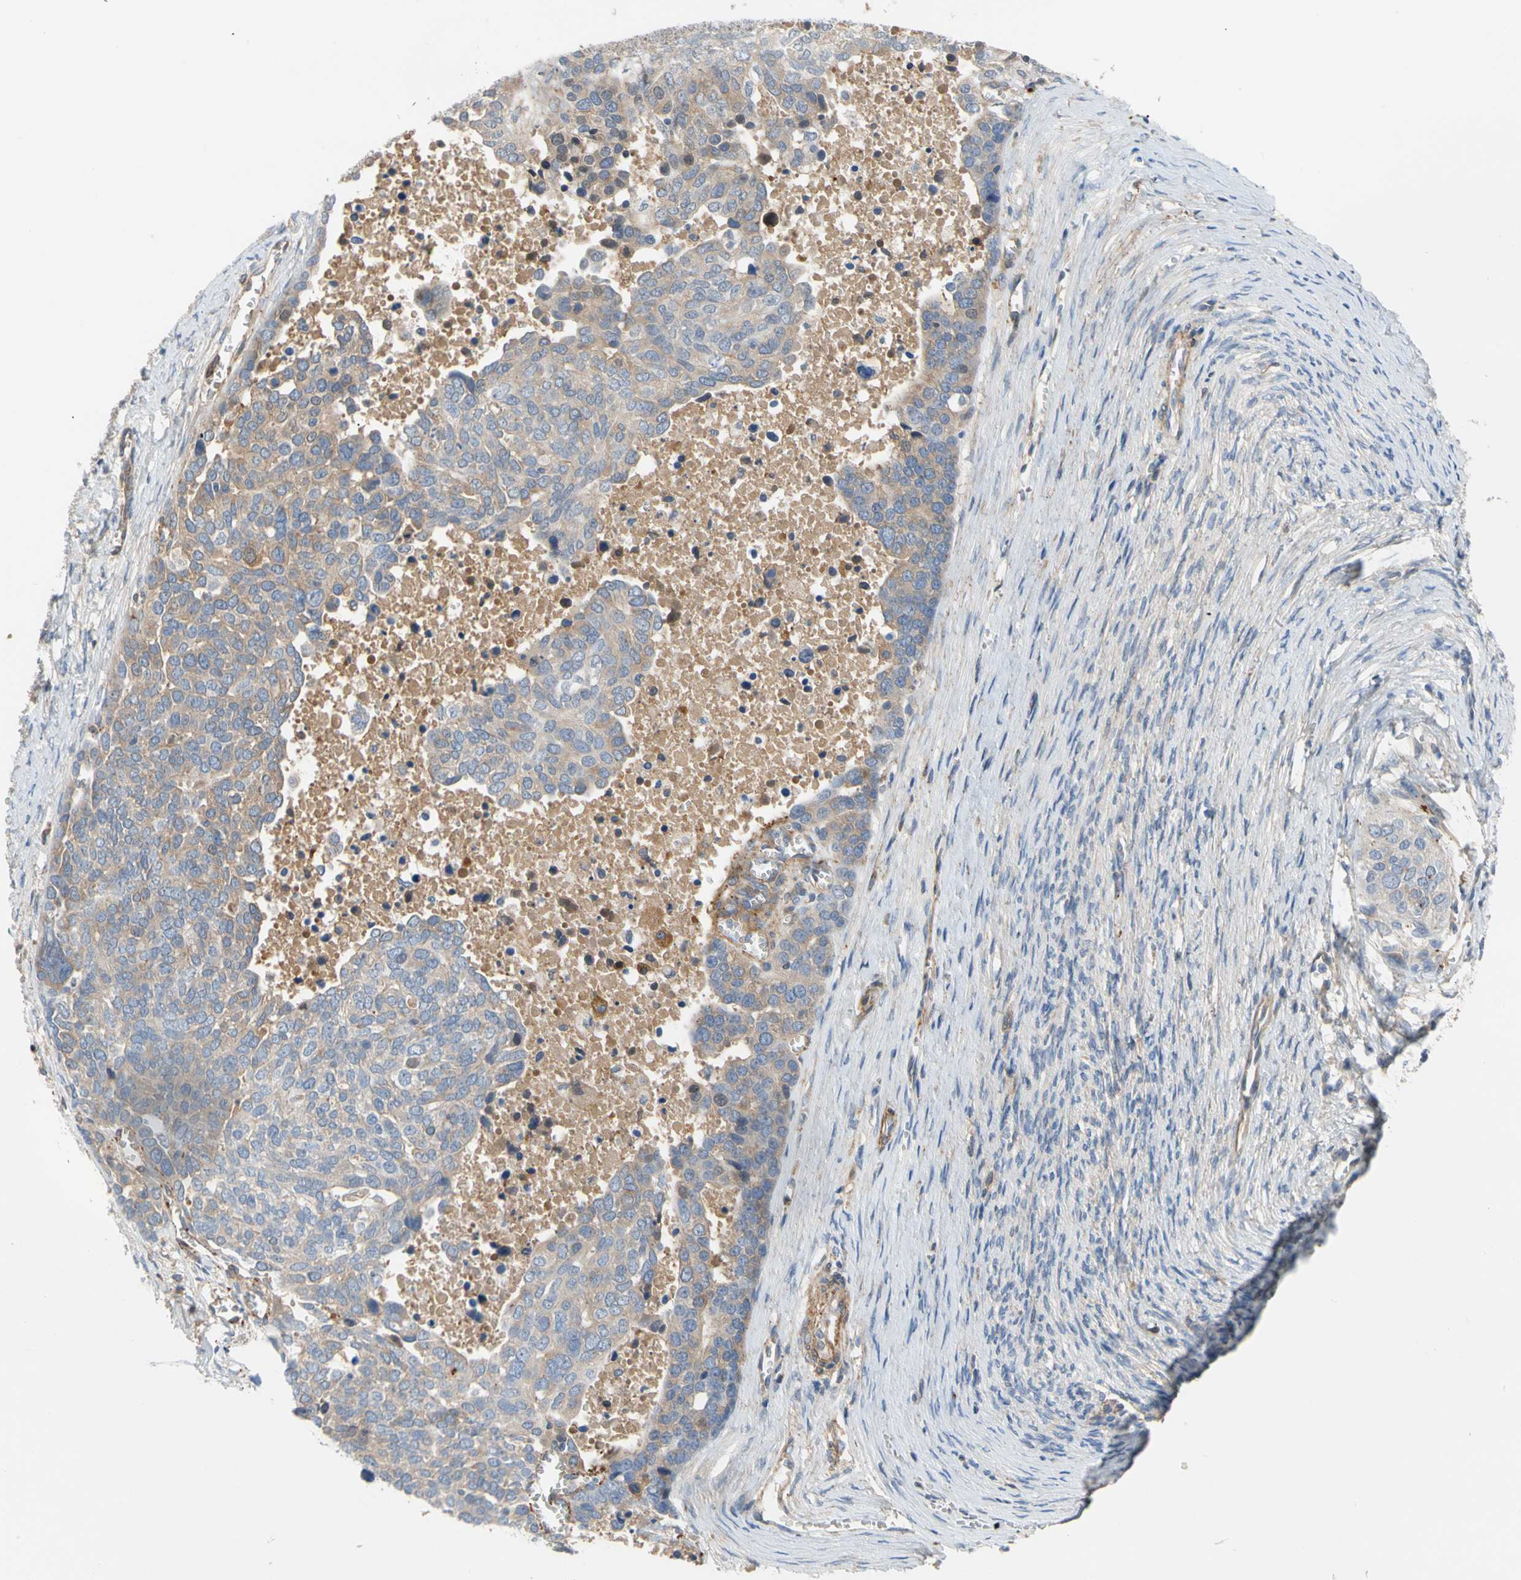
{"staining": {"intensity": "weak", "quantity": "<25%", "location": "cytoplasmic/membranous"}, "tissue": "ovarian cancer", "cell_type": "Tumor cells", "image_type": "cancer", "snomed": [{"axis": "morphology", "description": "Cystadenocarcinoma, serous, NOS"}, {"axis": "topography", "description": "Ovary"}], "caption": "This image is of ovarian cancer (serous cystadenocarcinoma) stained with immunohistochemistry to label a protein in brown with the nuclei are counter-stained blue. There is no staining in tumor cells.", "gene": "ENTREP3", "patient": {"sex": "female", "age": 44}}